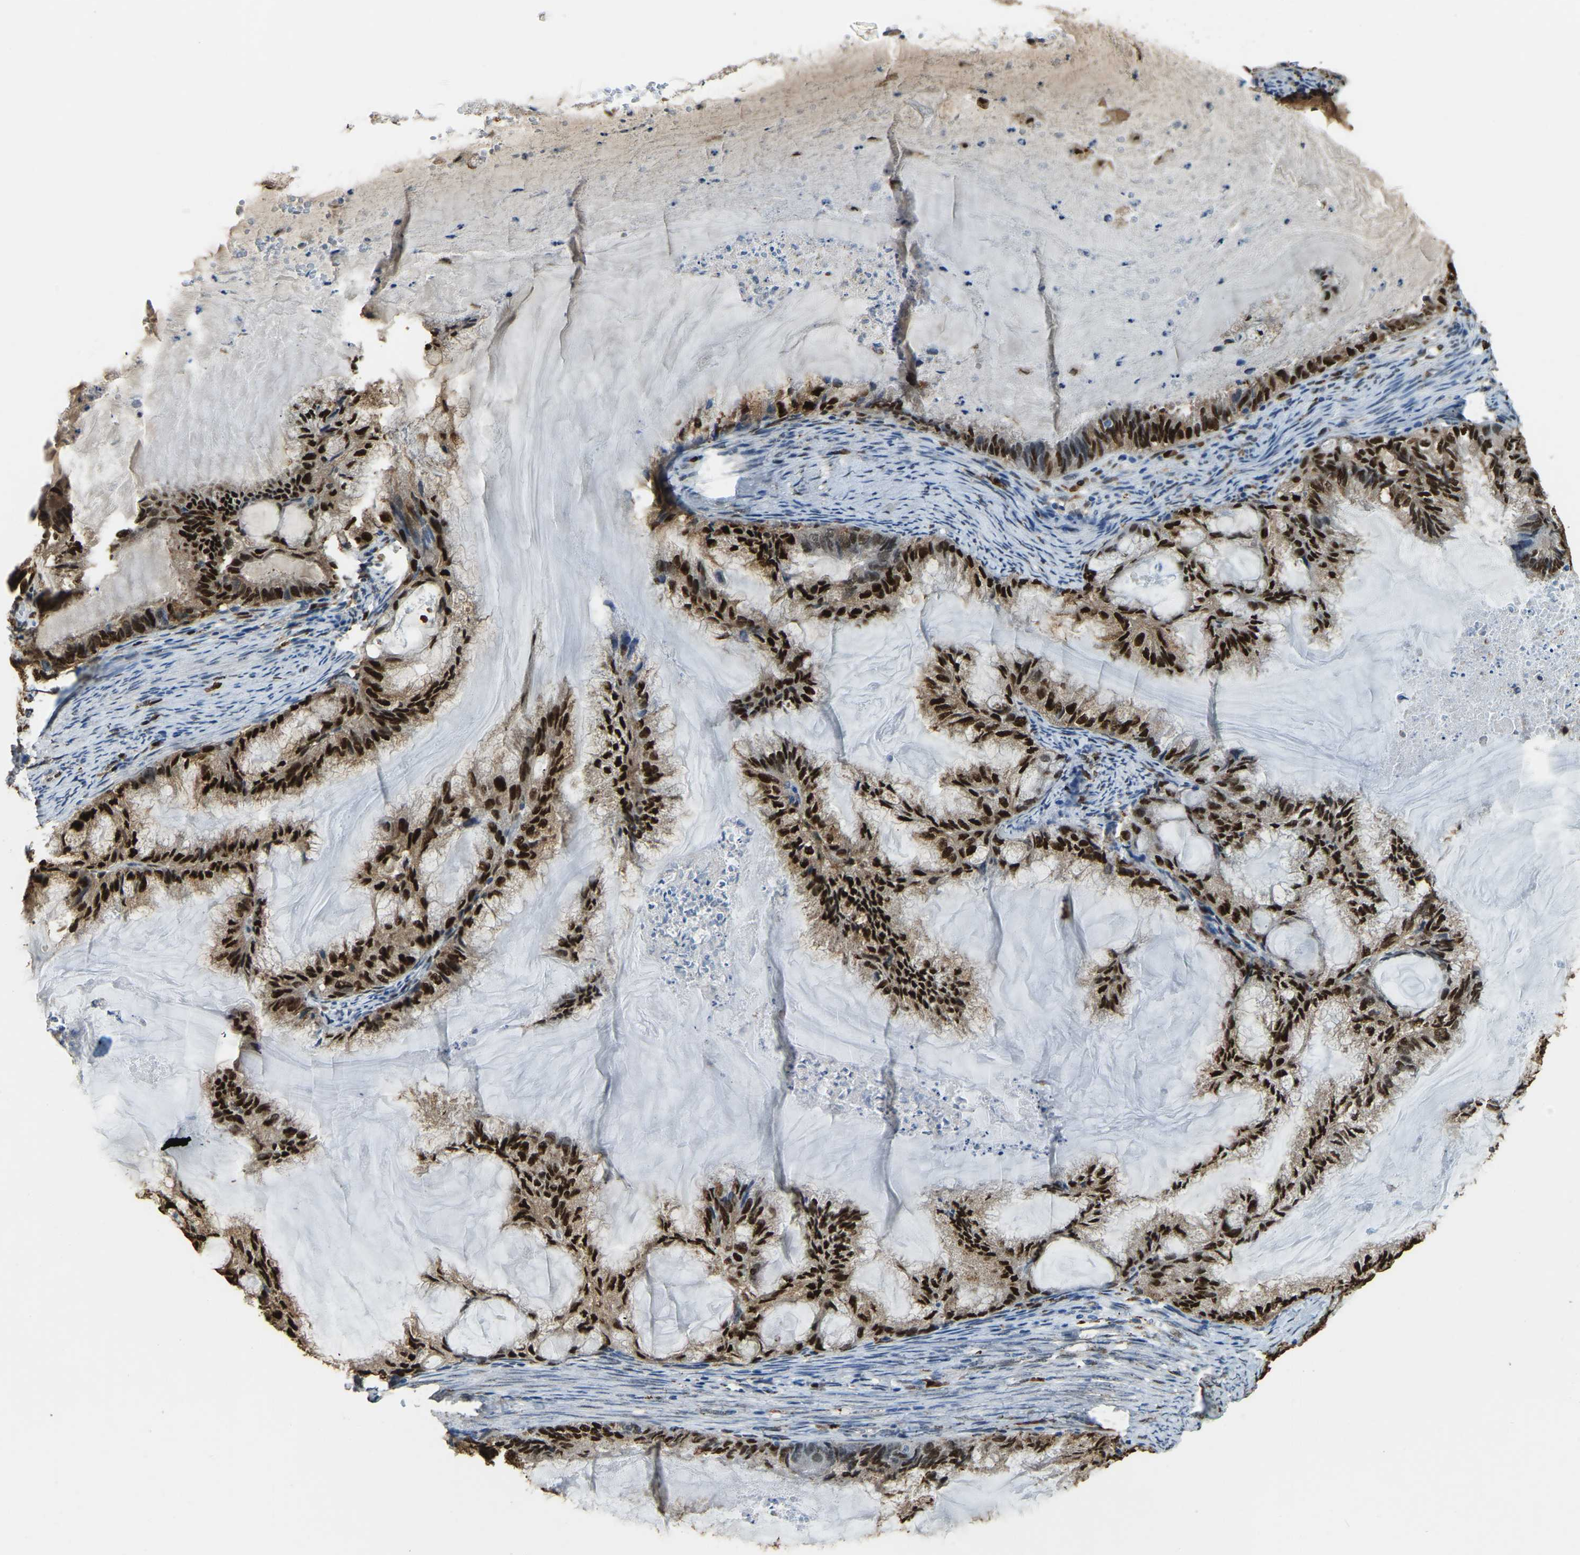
{"staining": {"intensity": "strong", "quantity": ">75%", "location": "cytoplasmic/membranous,nuclear"}, "tissue": "endometrial cancer", "cell_type": "Tumor cells", "image_type": "cancer", "snomed": [{"axis": "morphology", "description": "Adenocarcinoma, NOS"}, {"axis": "topography", "description": "Endometrium"}], "caption": "IHC histopathology image of neoplastic tissue: human adenocarcinoma (endometrial) stained using immunohistochemistry (IHC) reveals high levels of strong protein expression localized specifically in the cytoplasmic/membranous and nuclear of tumor cells, appearing as a cytoplasmic/membranous and nuclear brown color.", "gene": "NANS", "patient": {"sex": "female", "age": 86}}